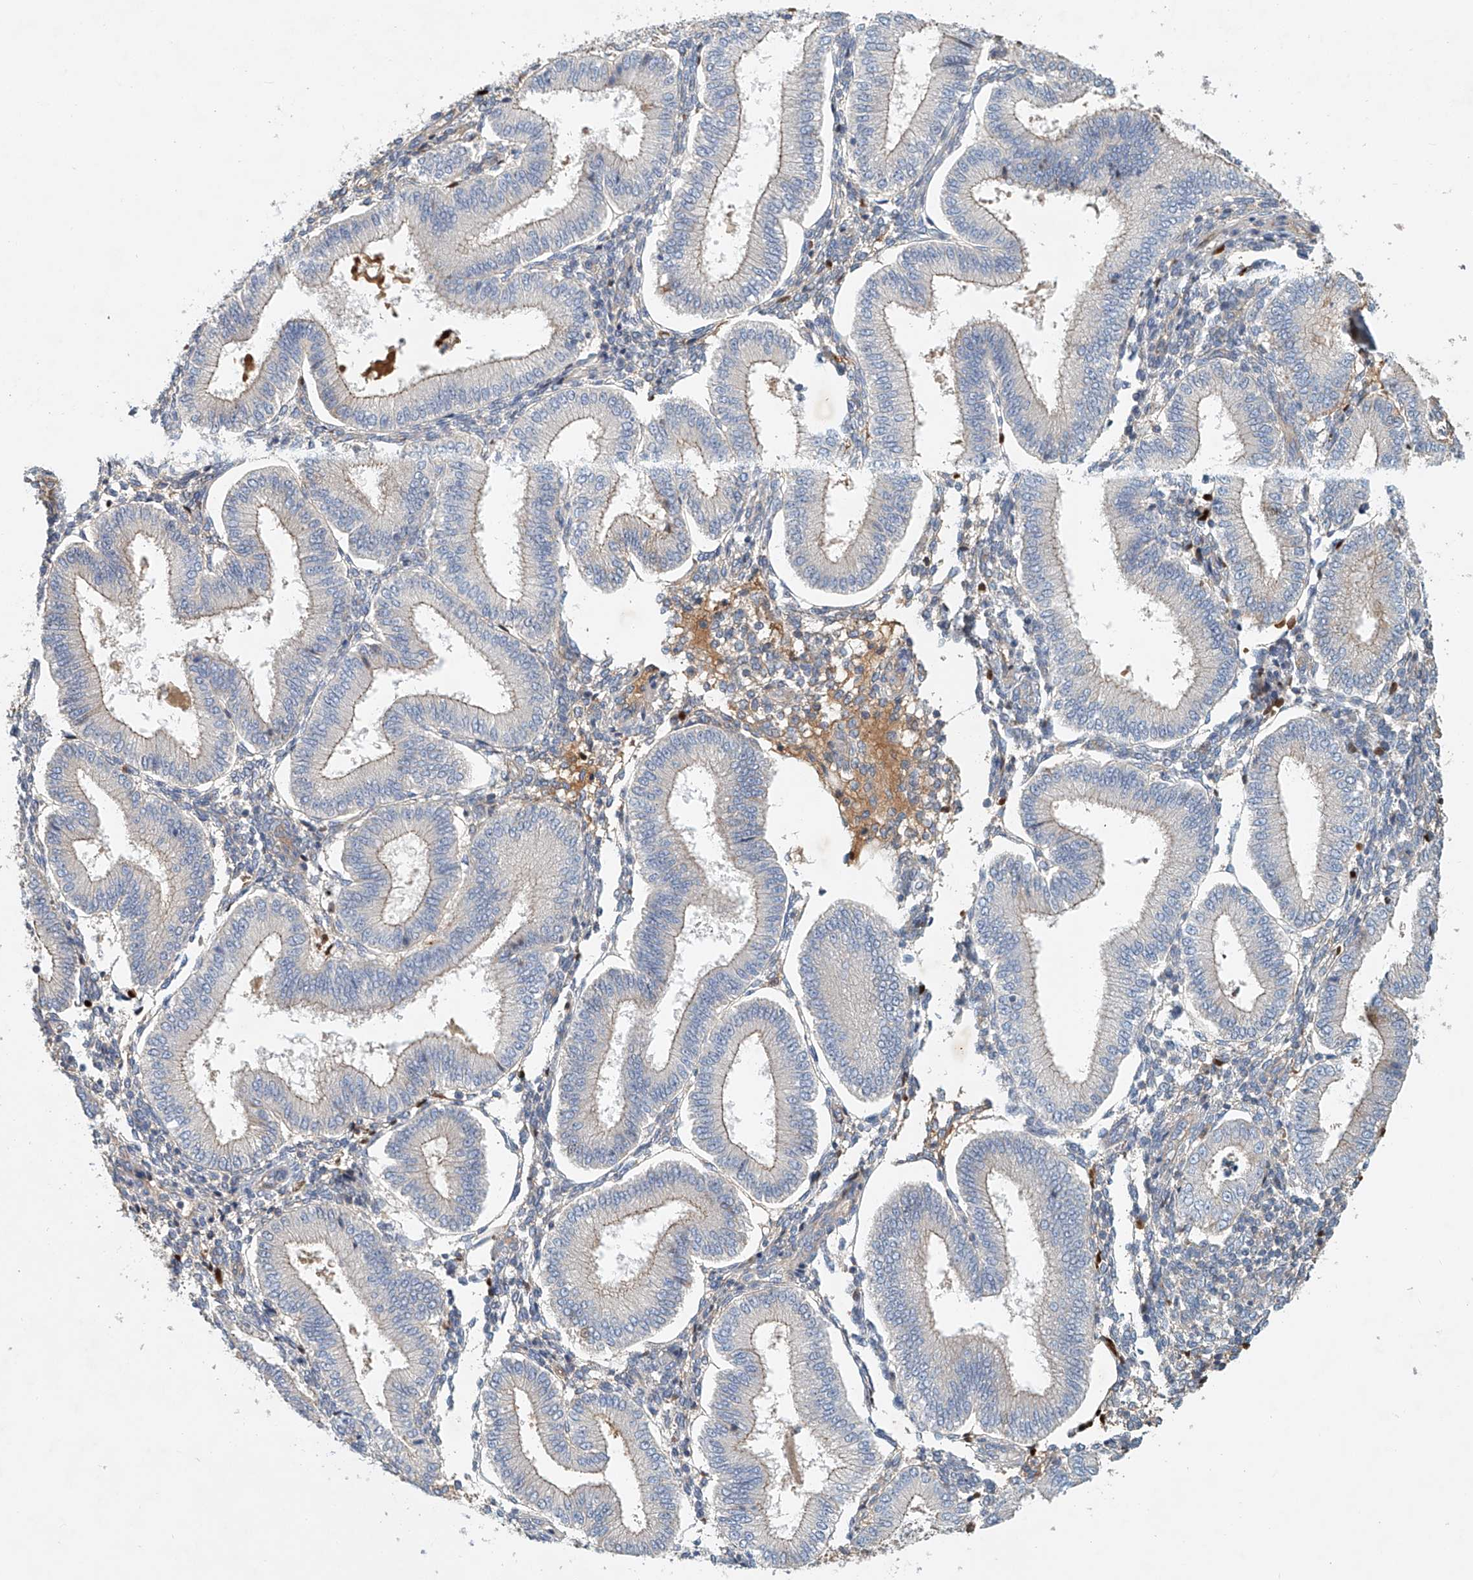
{"staining": {"intensity": "negative", "quantity": "none", "location": "none"}, "tissue": "endometrium", "cell_type": "Cells in endometrial stroma", "image_type": "normal", "snomed": [{"axis": "morphology", "description": "Normal tissue, NOS"}, {"axis": "topography", "description": "Endometrium"}], "caption": "Immunohistochemistry (IHC) of unremarkable endometrium shows no positivity in cells in endometrial stroma.", "gene": "FRYL", "patient": {"sex": "female", "age": 39}}